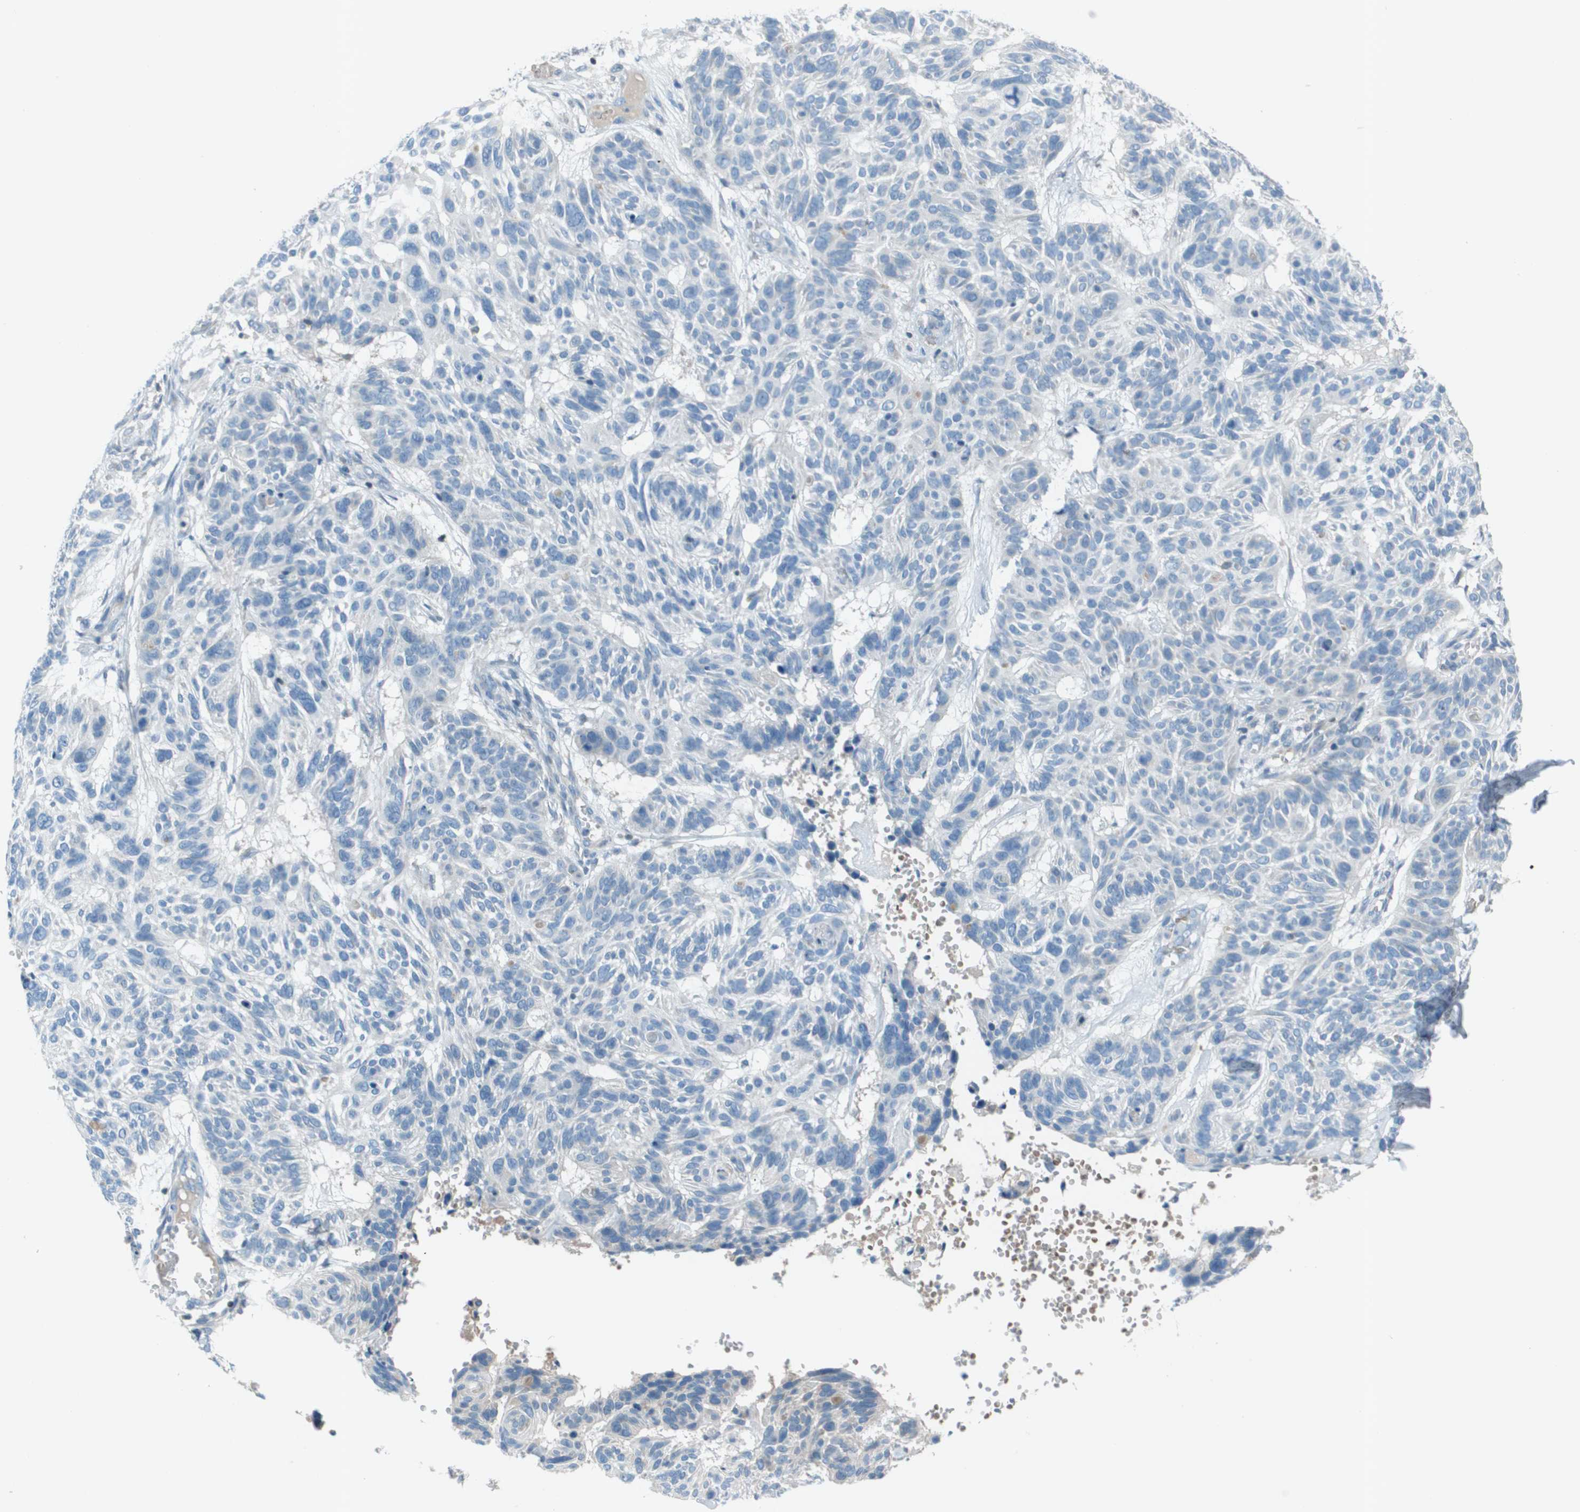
{"staining": {"intensity": "negative", "quantity": "none", "location": "none"}, "tissue": "skin cancer", "cell_type": "Tumor cells", "image_type": "cancer", "snomed": [{"axis": "morphology", "description": "Basal cell carcinoma"}, {"axis": "topography", "description": "Skin"}], "caption": "Image shows no protein expression in tumor cells of skin cancer (basal cell carcinoma) tissue.", "gene": "CAMK4", "patient": {"sex": "male", "age": 85}}